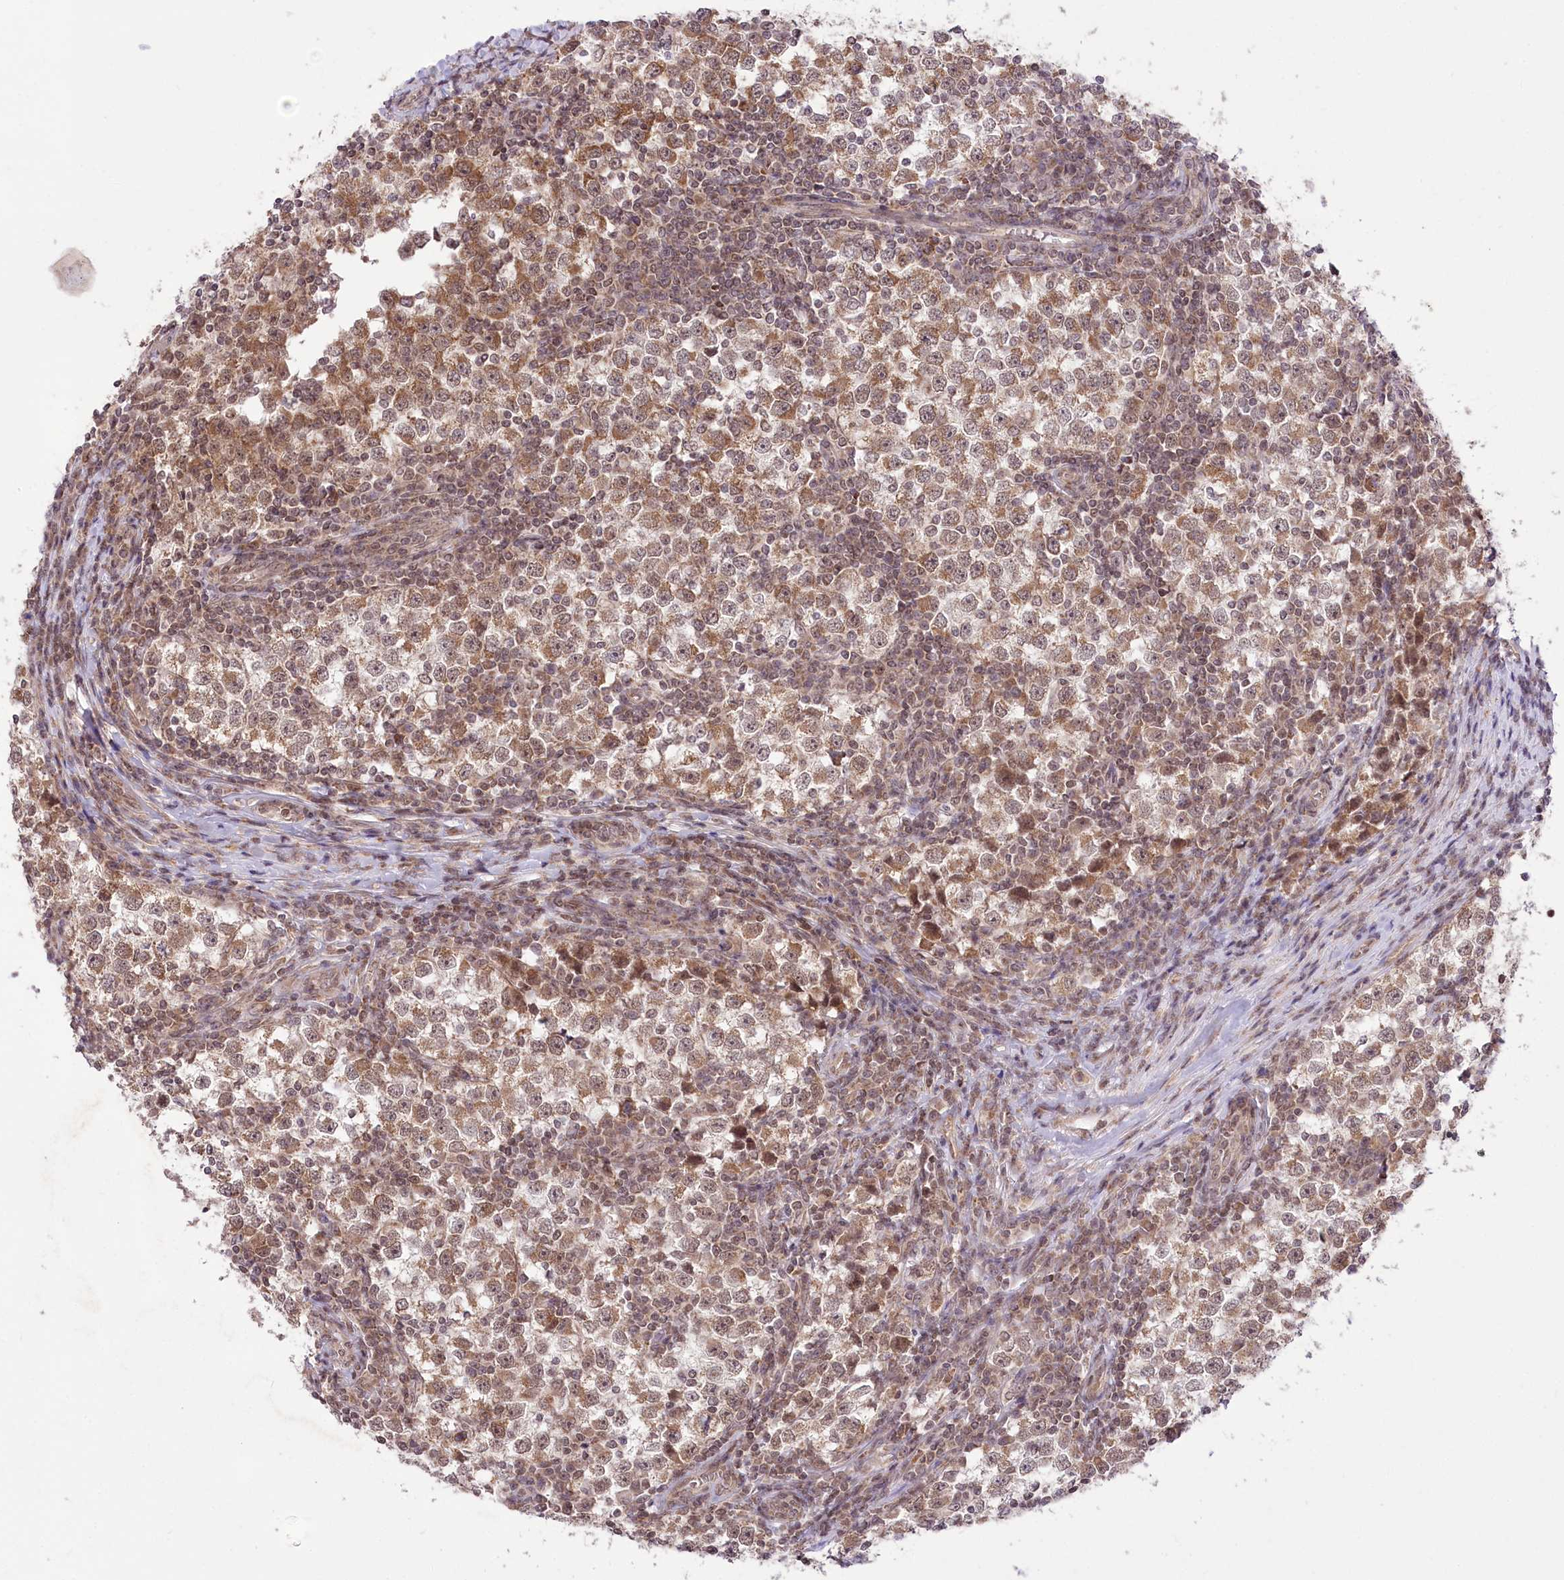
{"staining": {"intensity": "moderate", "quantity": ">75%", "location": "cytoplasmic/membranous,nuclear"}, "tissue": "testis cancer", "cell_type": "Tumor cells", "image_type": "cancer", "snomed": [{"axis": "morphology", "description": "Seminoma, NOS"}, {"axis": "topography", "description": "Testis"}], "caption": "DAB immunohistochemical staining of testis cancer (seminoma) exhibits moderate cytoplasmic/membranous and nuclear protein staining in about >75% of tumor cells. (Brightfield microscopy of DAB IHC at high magnification).", "gene": "ZMAT2", "patient": {"sex": "male", "age": 65}}